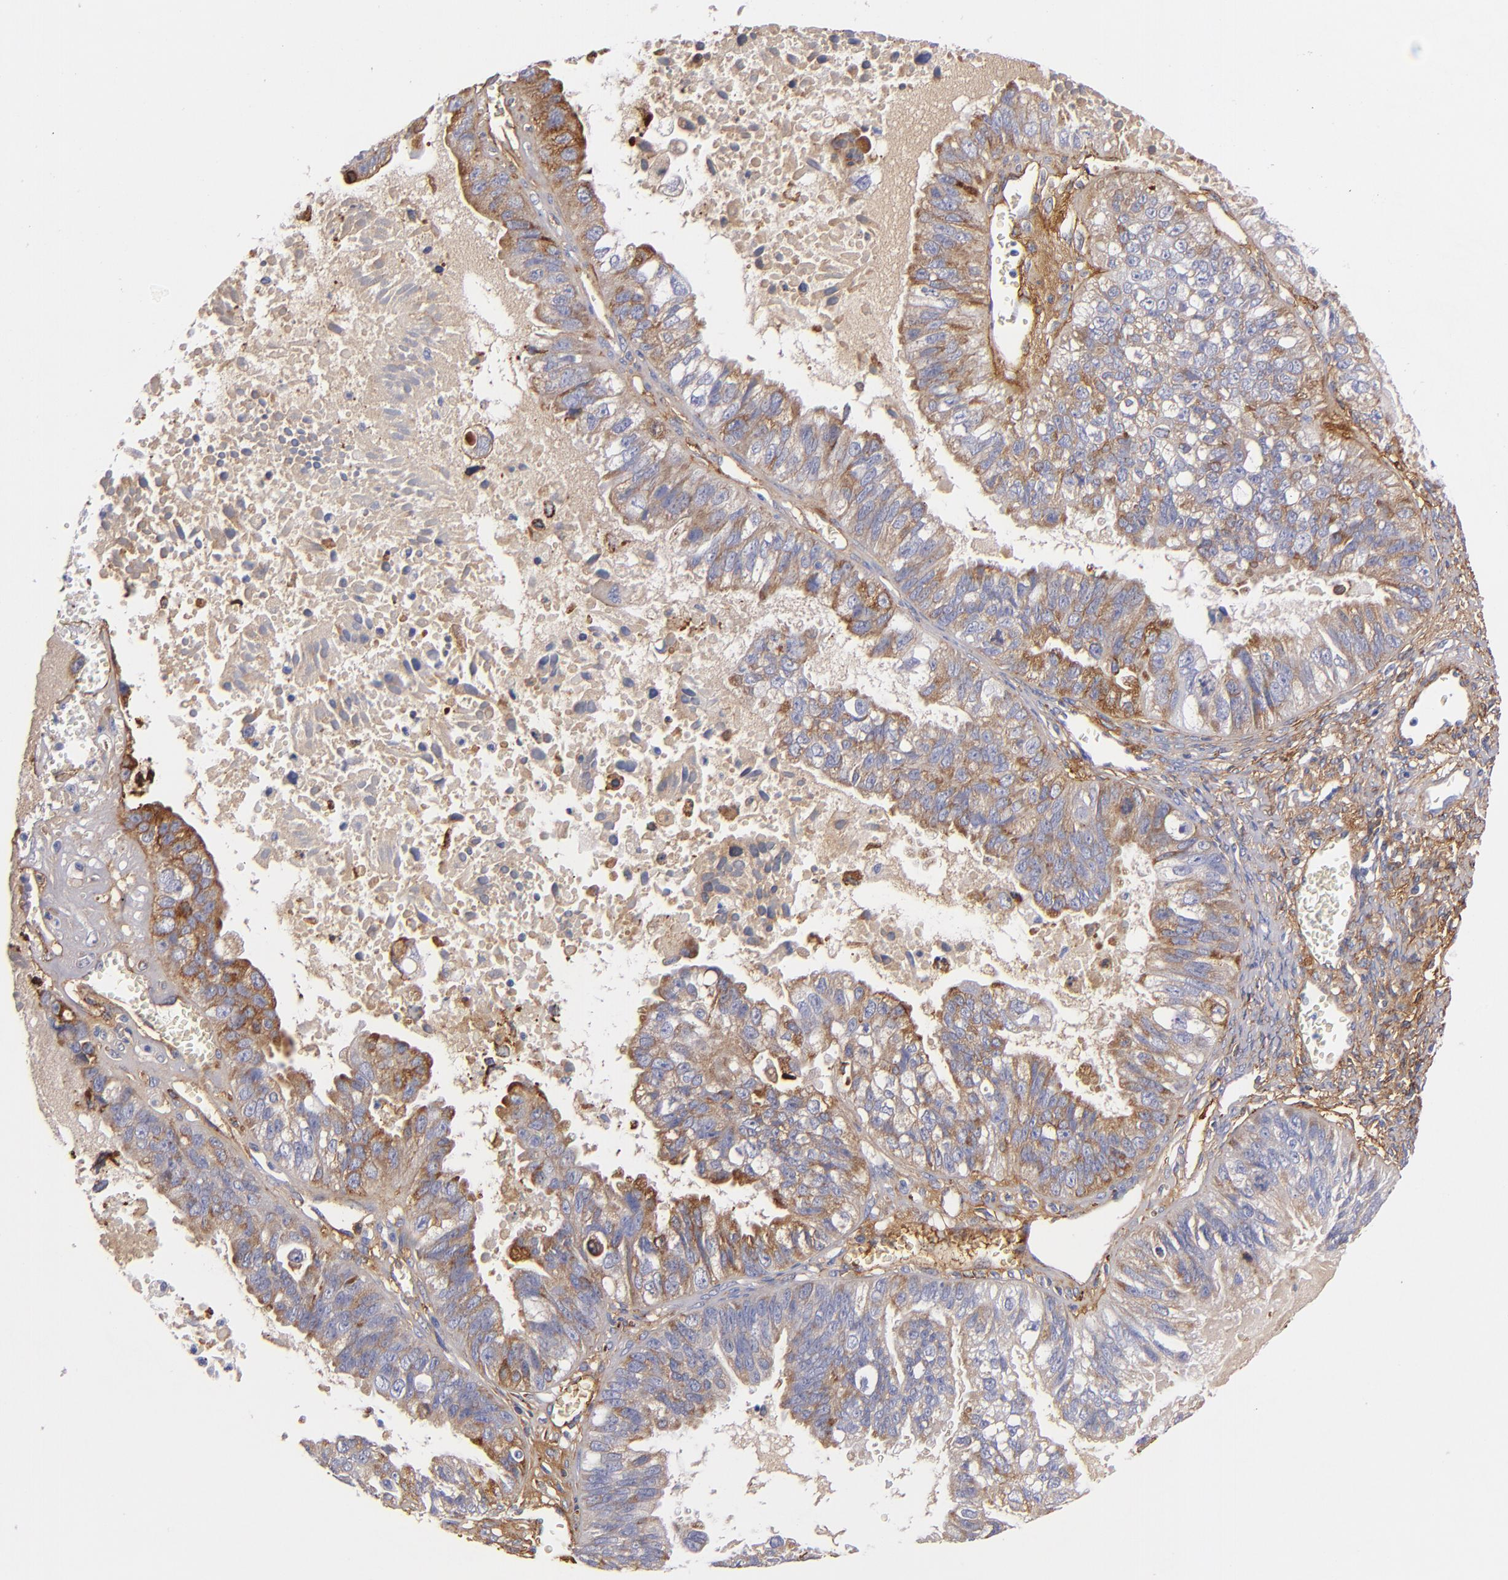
{"staining": {"intensity": "moderate", "quantity": ">75%", "location": "cytoplasmic/membranous"}, "tissue": "ovarian cancer", "cell_type": "Tumor cells", "image_type": "cancer", "snomed": [{"axis": "morphology", "description": "Carcinoma, endometroid"}, {"axis": "topography", "description": "Ovary"}], "caption": "DAB immunohistochemical staining of ovarian endometroid carcinoma demonstrates moderate cytoplasmic/membranous protein positivity in approximately >75% of tumor cells.", "gene": "LAMC1", "patient": {"sex": "female", "age": 85}}